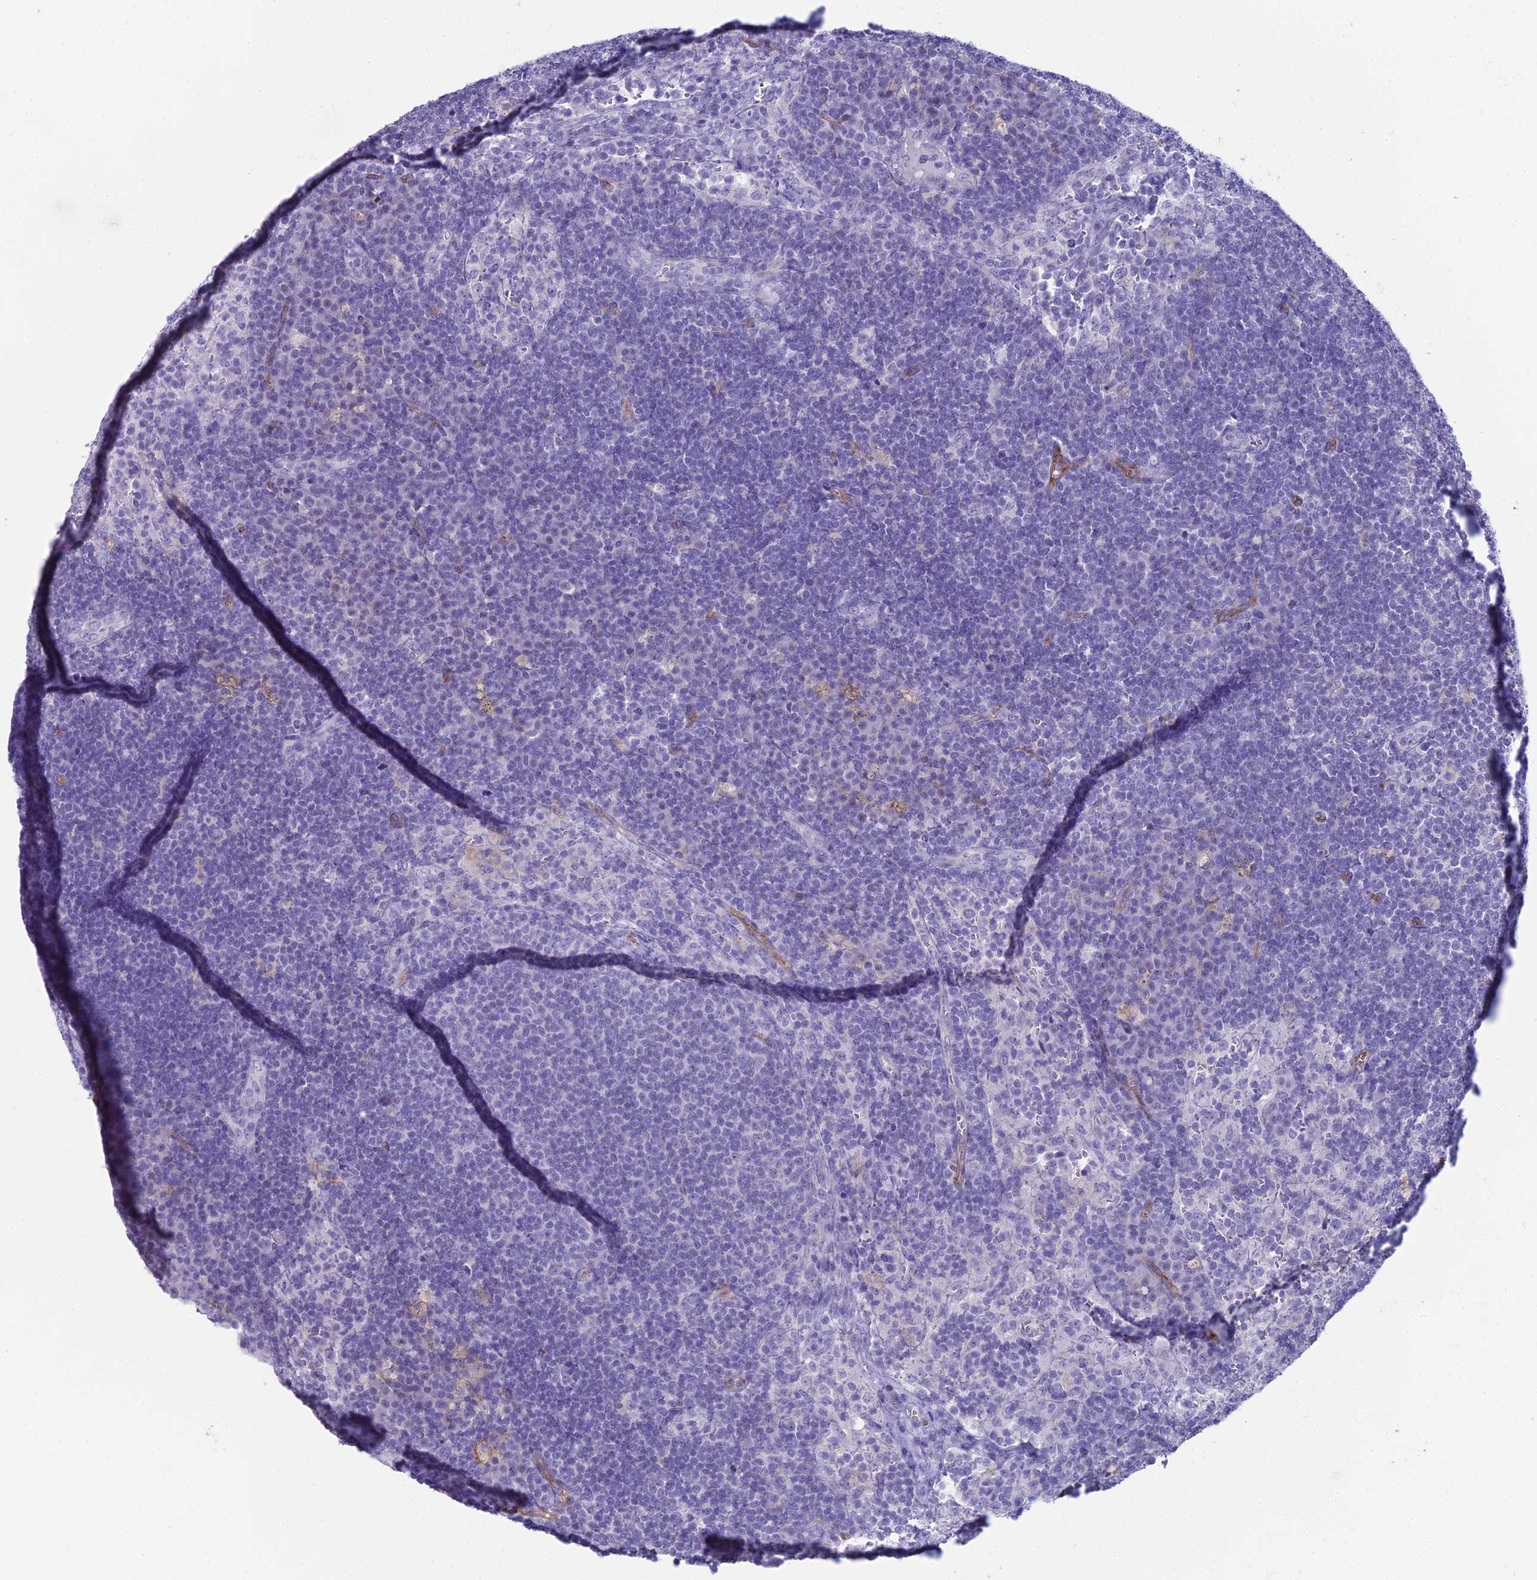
{"staining": {"intensity": "negative", "quantity": "none", "location": "none"}, "tissue": "lymph node", "cell_type": "Germinal center cells", "image_type": "normal", "snomed": [{"axis": "morphology", "description": "Normal tissue, NOS"}, {"axis": "topography", "description": "Lymph node"}], "caption": "Immunohistochemistry (IHC) of unremarkable human lymph node exhibits no staining in germinal center cells. (Immunohistochemistry (IHC), brightfield microscopy, high magnification).", "gene": "ACE", "patient": {"sex": "female", "age": 70}}